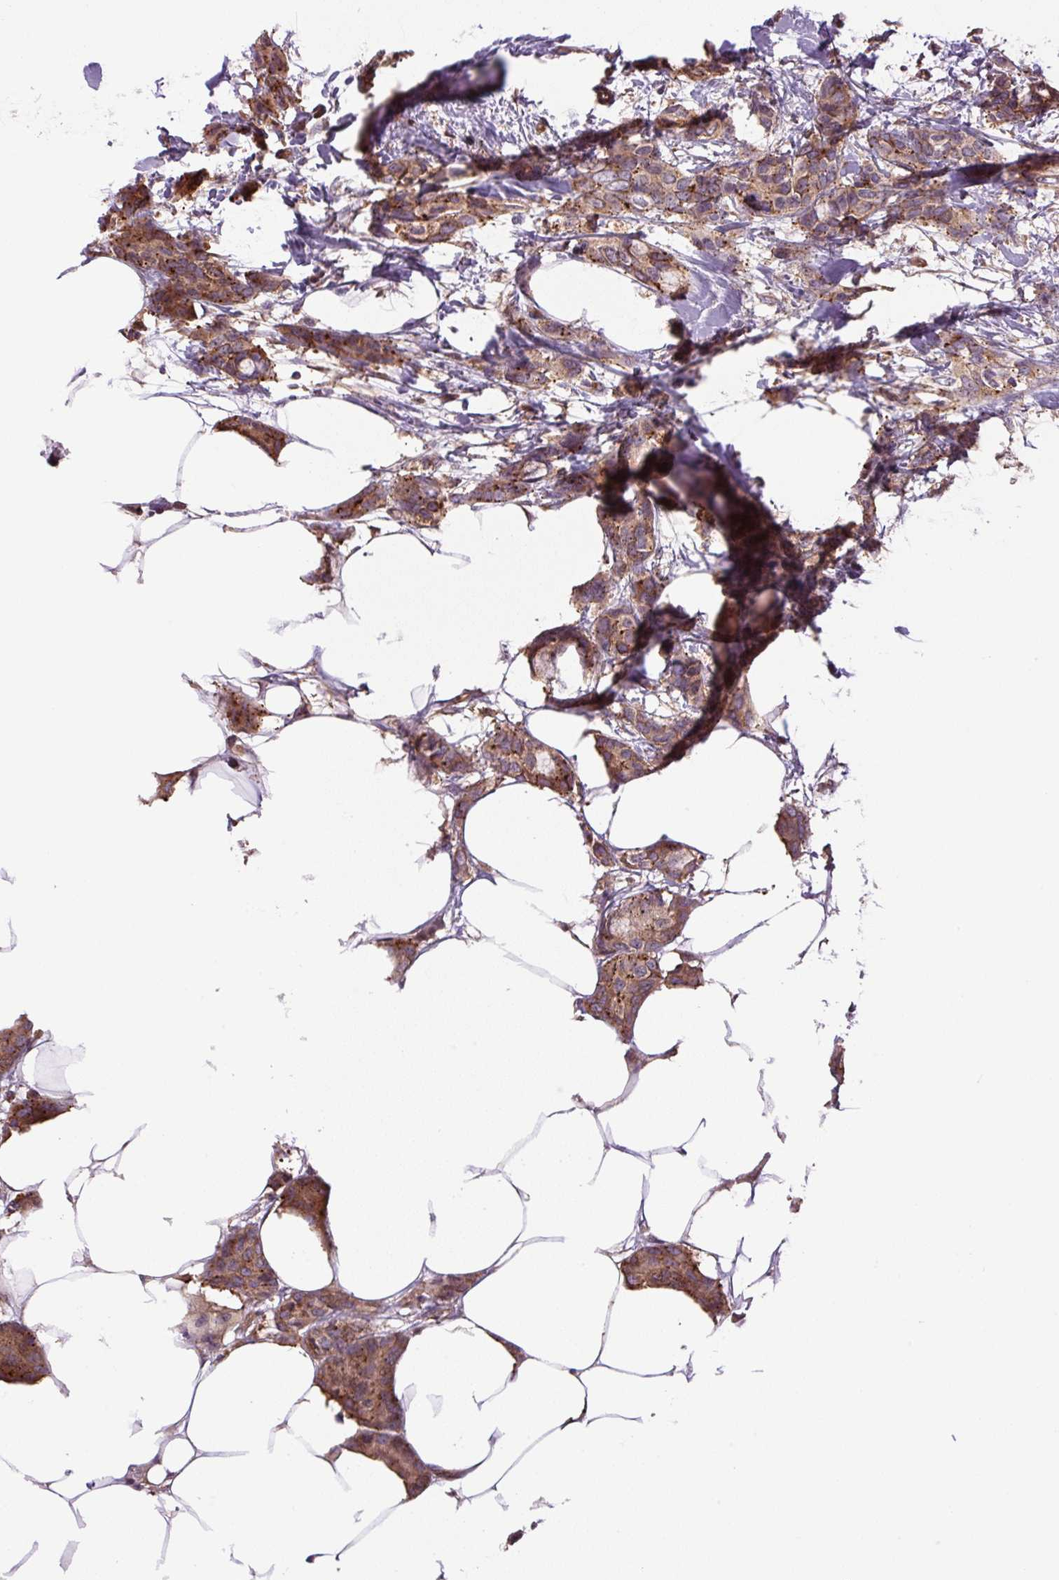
{"staining": {"intensity": "moderate", "quantity": "25%-75%", "location": "cytoplasmic/membranous"}, "tissue": "breast cancer", "cell_type": "Tumor cells", "image_type": "cancer", "snomed": [{"axis": "morphology", "description": "Duct carcinoma"}, {"axis": "topography", "description": "Breast"}], "caption": "Immunohistochemistry (IHC) photomicrograph of human breast invasive ductal carcinoma stained for a protein (brown), which demonstrates medium levels of moderate cytoplasmic/membranous expression in about 25%-75% of tumor cells.", "gene": "SEPTIN10", "patient": {"sex": "female", "age": 73}}